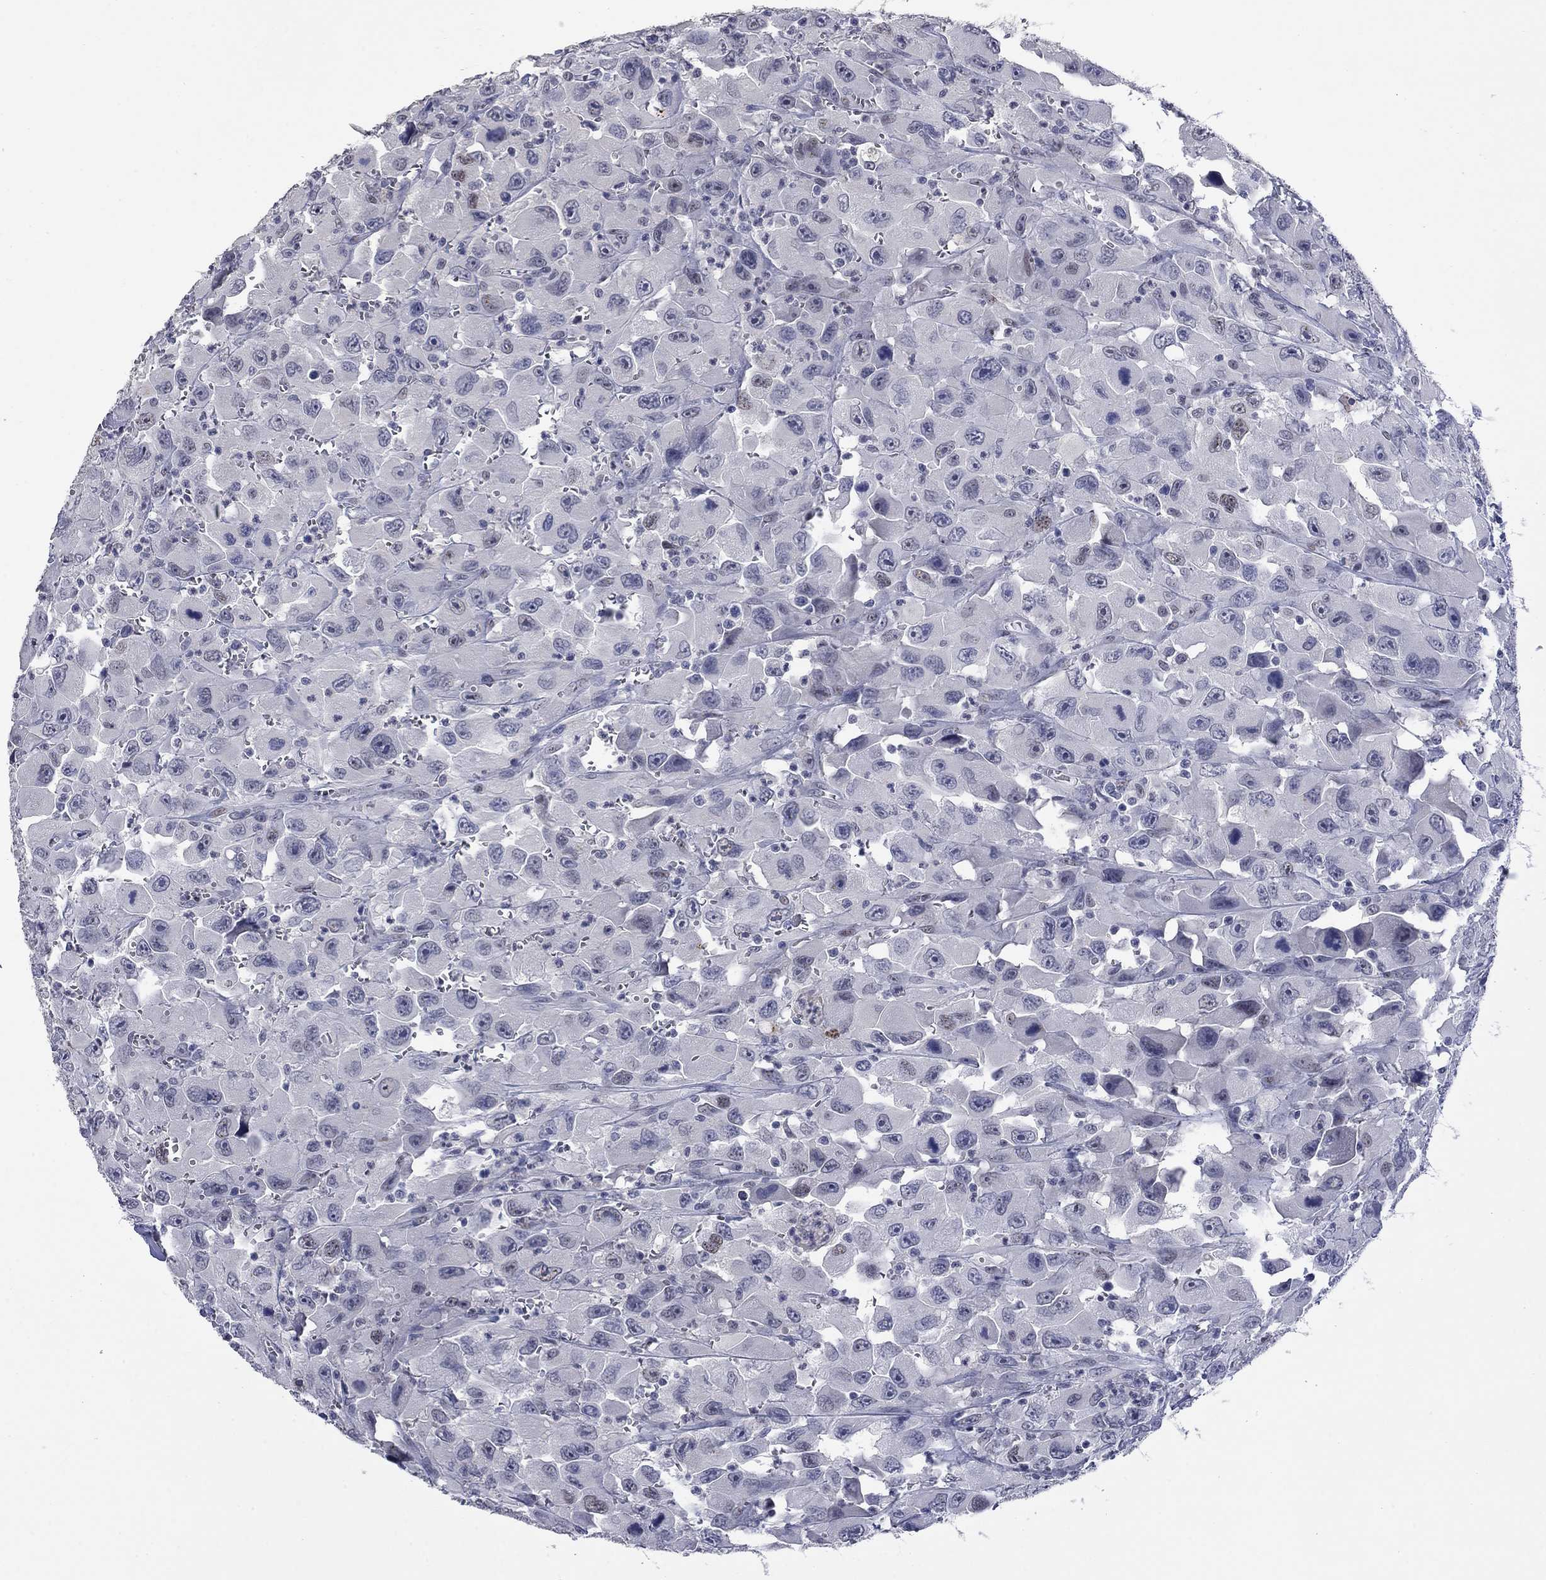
{"staining": {"intensity": "negative", "quantity": "none", "location": "none"}, "tissue": "head and neck cancer", "cell_type": "Tumor cells", "image_type": "cancer", "snomed": [{"axis": "morphology", "description": "Squamous cell carcinoma, NOS"}, {"axis": "morphology", "description": "Squamous cell carcinoma, metastatic, NOS"}, {"axis": "topography", "description": "Oral tissue"}, {"axis": "topography", "description": "Head-Neck"}], "caption": "Immunohistochemistry photomicrograph of human squamous cell carcinoma (head and neck) stained for a protein (brown), which demonstrates no staining in tumor cells.", "gene": "SLC51A", "patient": {"sex": "female", "age": 85}}